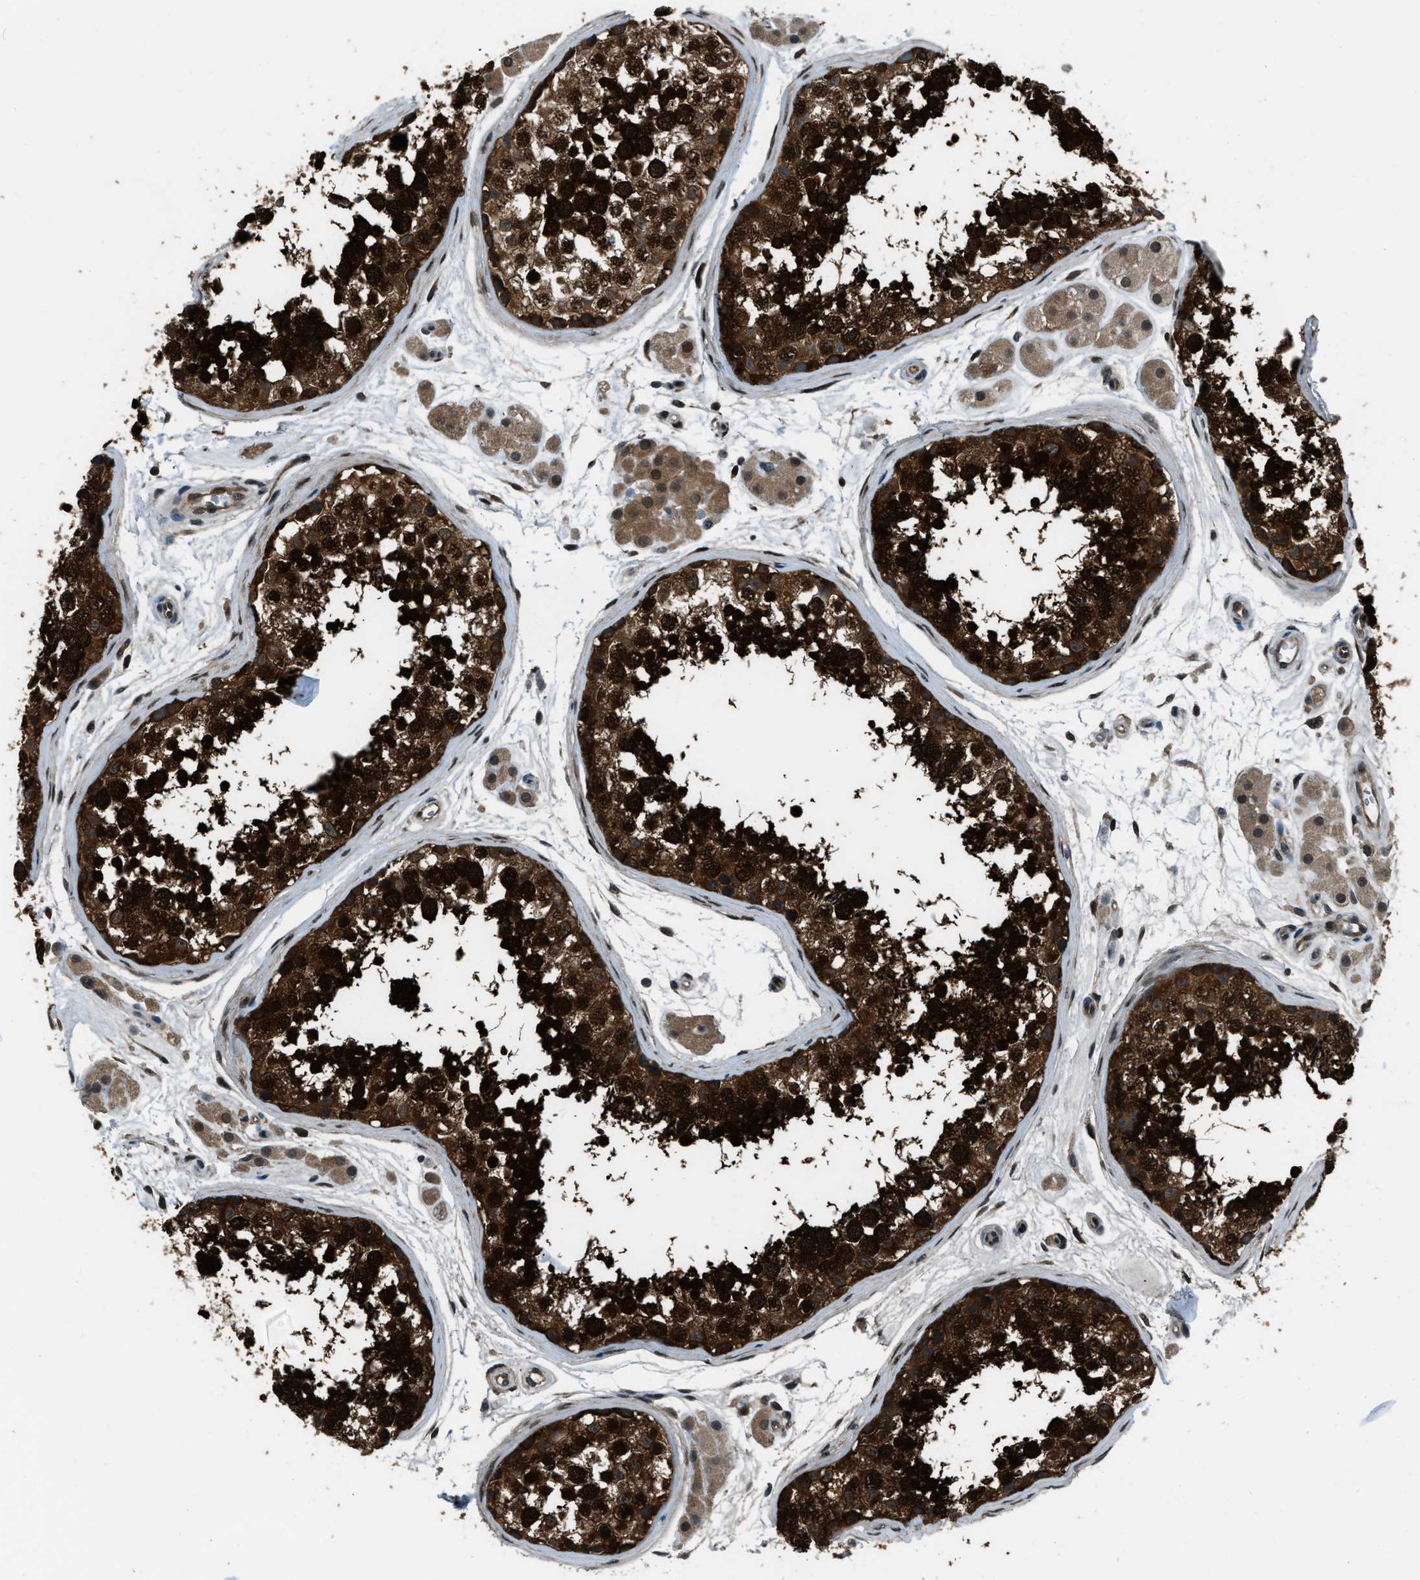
{"staining": {"intensity": "strong", "quantity": ">75%", "location": "cytoplasmic/membranous,nuclear"}, "tissue": "testis", "cell_type": "Cells in seminiferous ducts", "image_type": "normal", "snomed": [{"axis": "morphology", "description": "Normal tissue, NOS"}, {"axis": "topography", "description": "Testis"}], "caption": "Human testis stained for a protein (brown) reveals strong cytoplasmic/membranous,nuclear positive expression in approximately >75% of cells in seminiferous ducts.", "gene": "NUDCD3", "patient": {"sex": "male", "age": 56}}